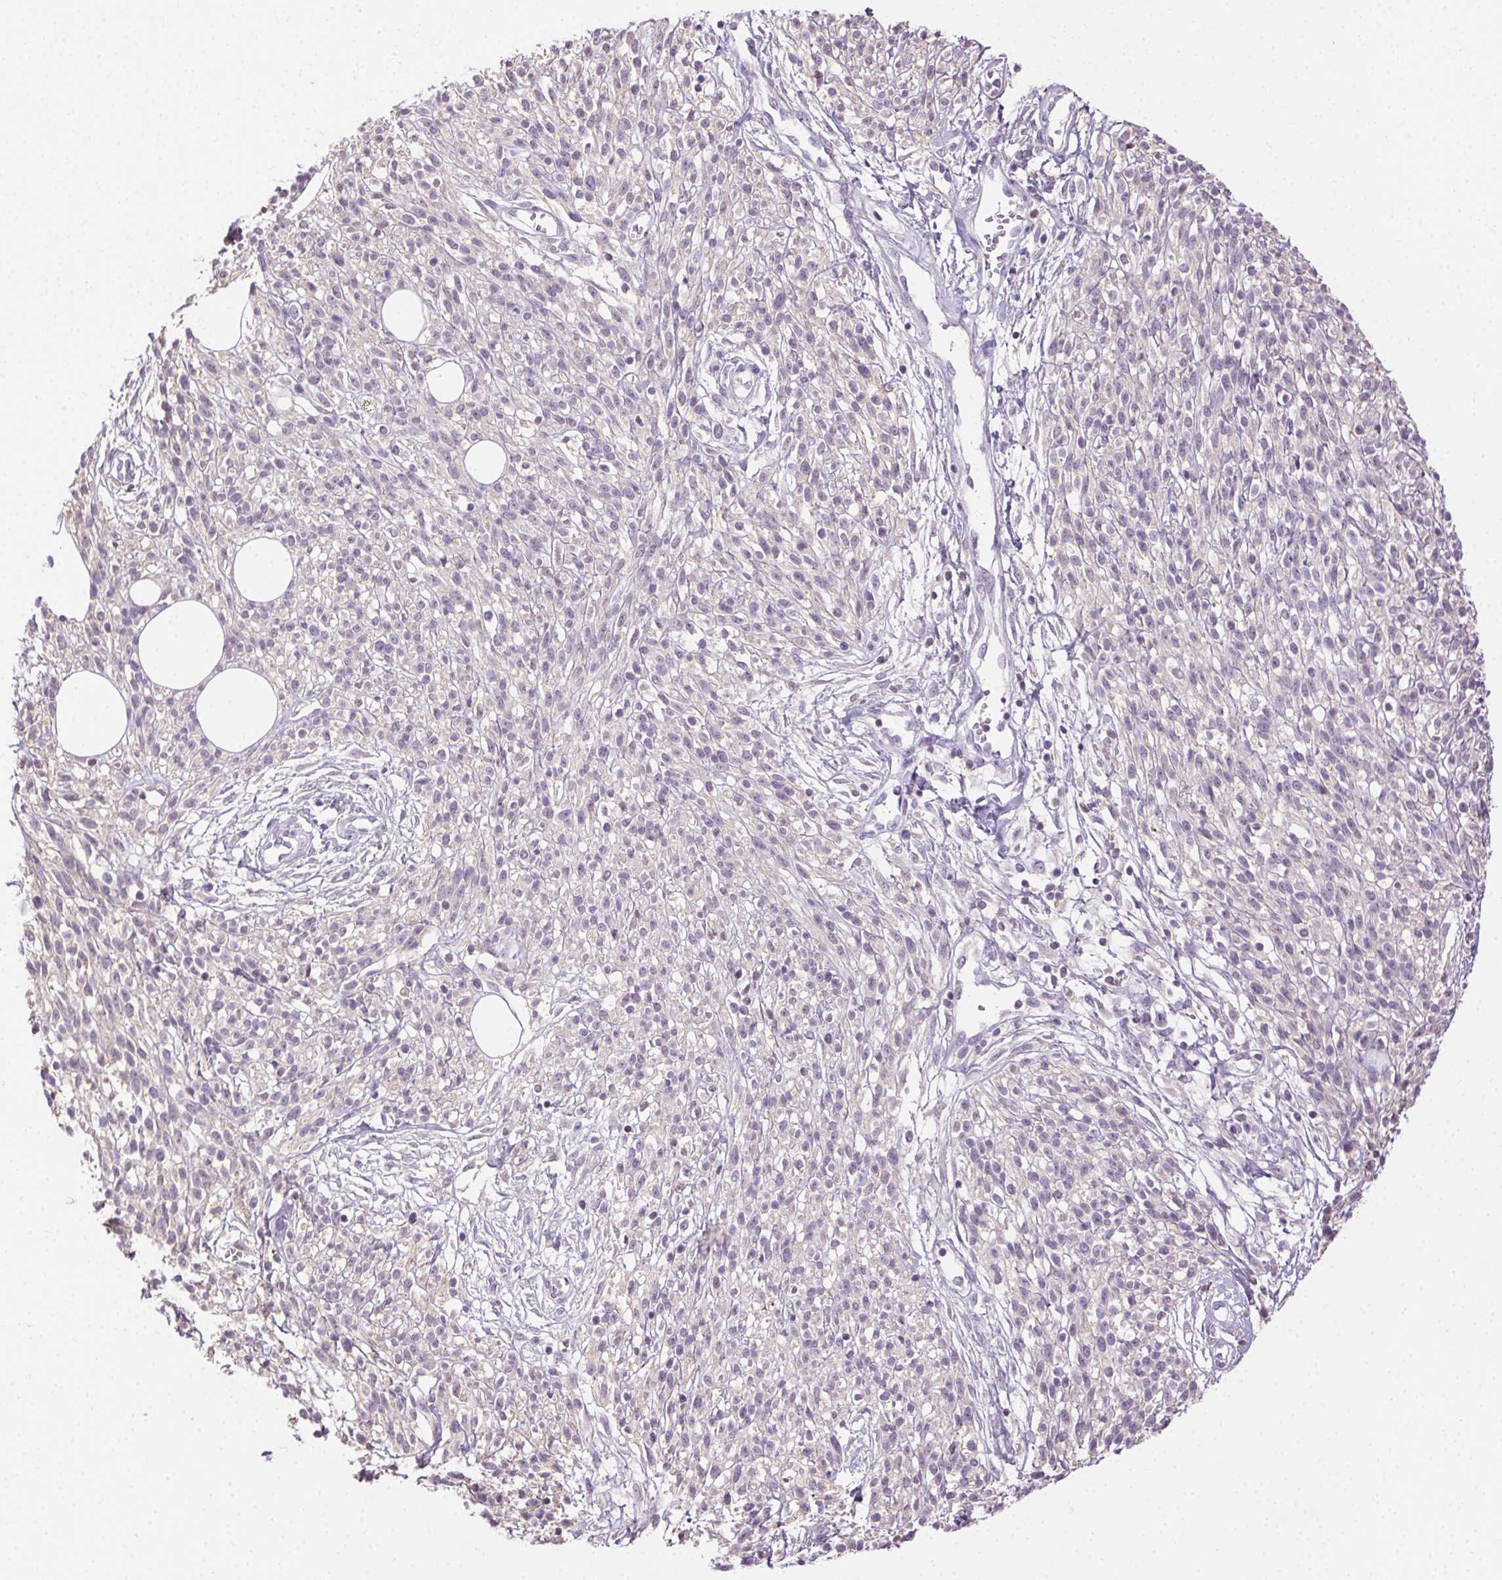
{"staining": {"intensity": "negative", "quantity": "none", "location": "none"}, "tissue": "melanoma", "cell_type": "Tumor cells", "image_type": "cancer", "snomed": [{"axis": "morphology", "description": "Malignant melanoma, NOS"}, {"axis": "topography", "description": "Skin"}, {"axis": "topography", "description": "Skin of trunk"}], "caption": "This is an IHC photomicrograph of malignant melanoma. There is no staining in tumor cells.", "gene": "BPIFB2", "patient": {"sex": "male", "age": 74}}